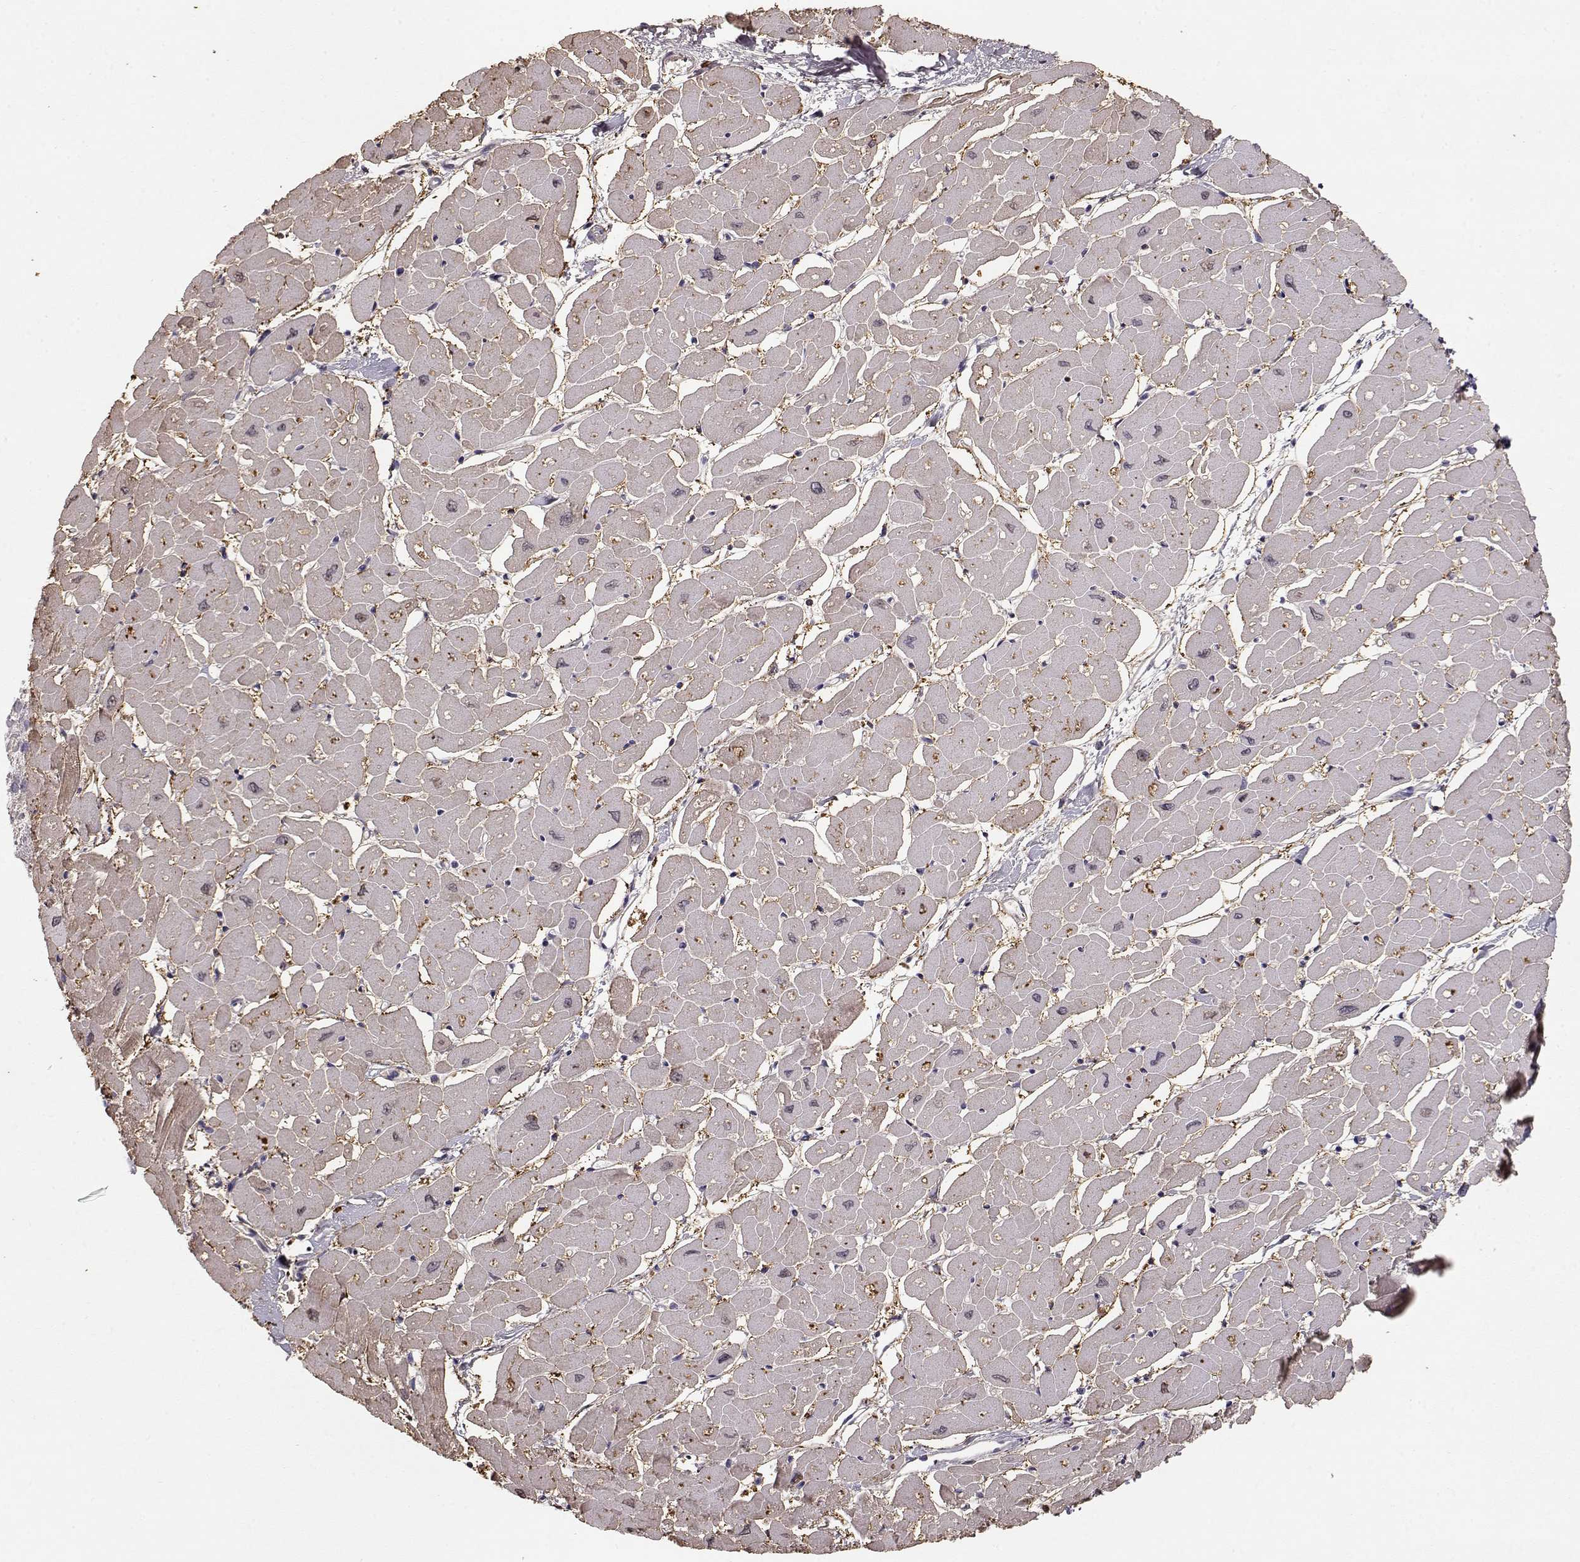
{"staining": {"intensity": "weak", "quantity": ">75%", "location": "cytoplasmic/membranous"}, "tissue": "heart muscle", "cell_type": "Cardiomyocytes", "image_type": "normal", "snomed": [{"axis": "morphology", "description": "Normal tissue, NOS"}, {"axis": "topography", "description": "Heart"}], "caption": "Heart muscle stained with a protein marker shows weak staining in cardiomyocytes.", "gene": "SLC18A1", "patient": {"sex": "male", "age": 57}}